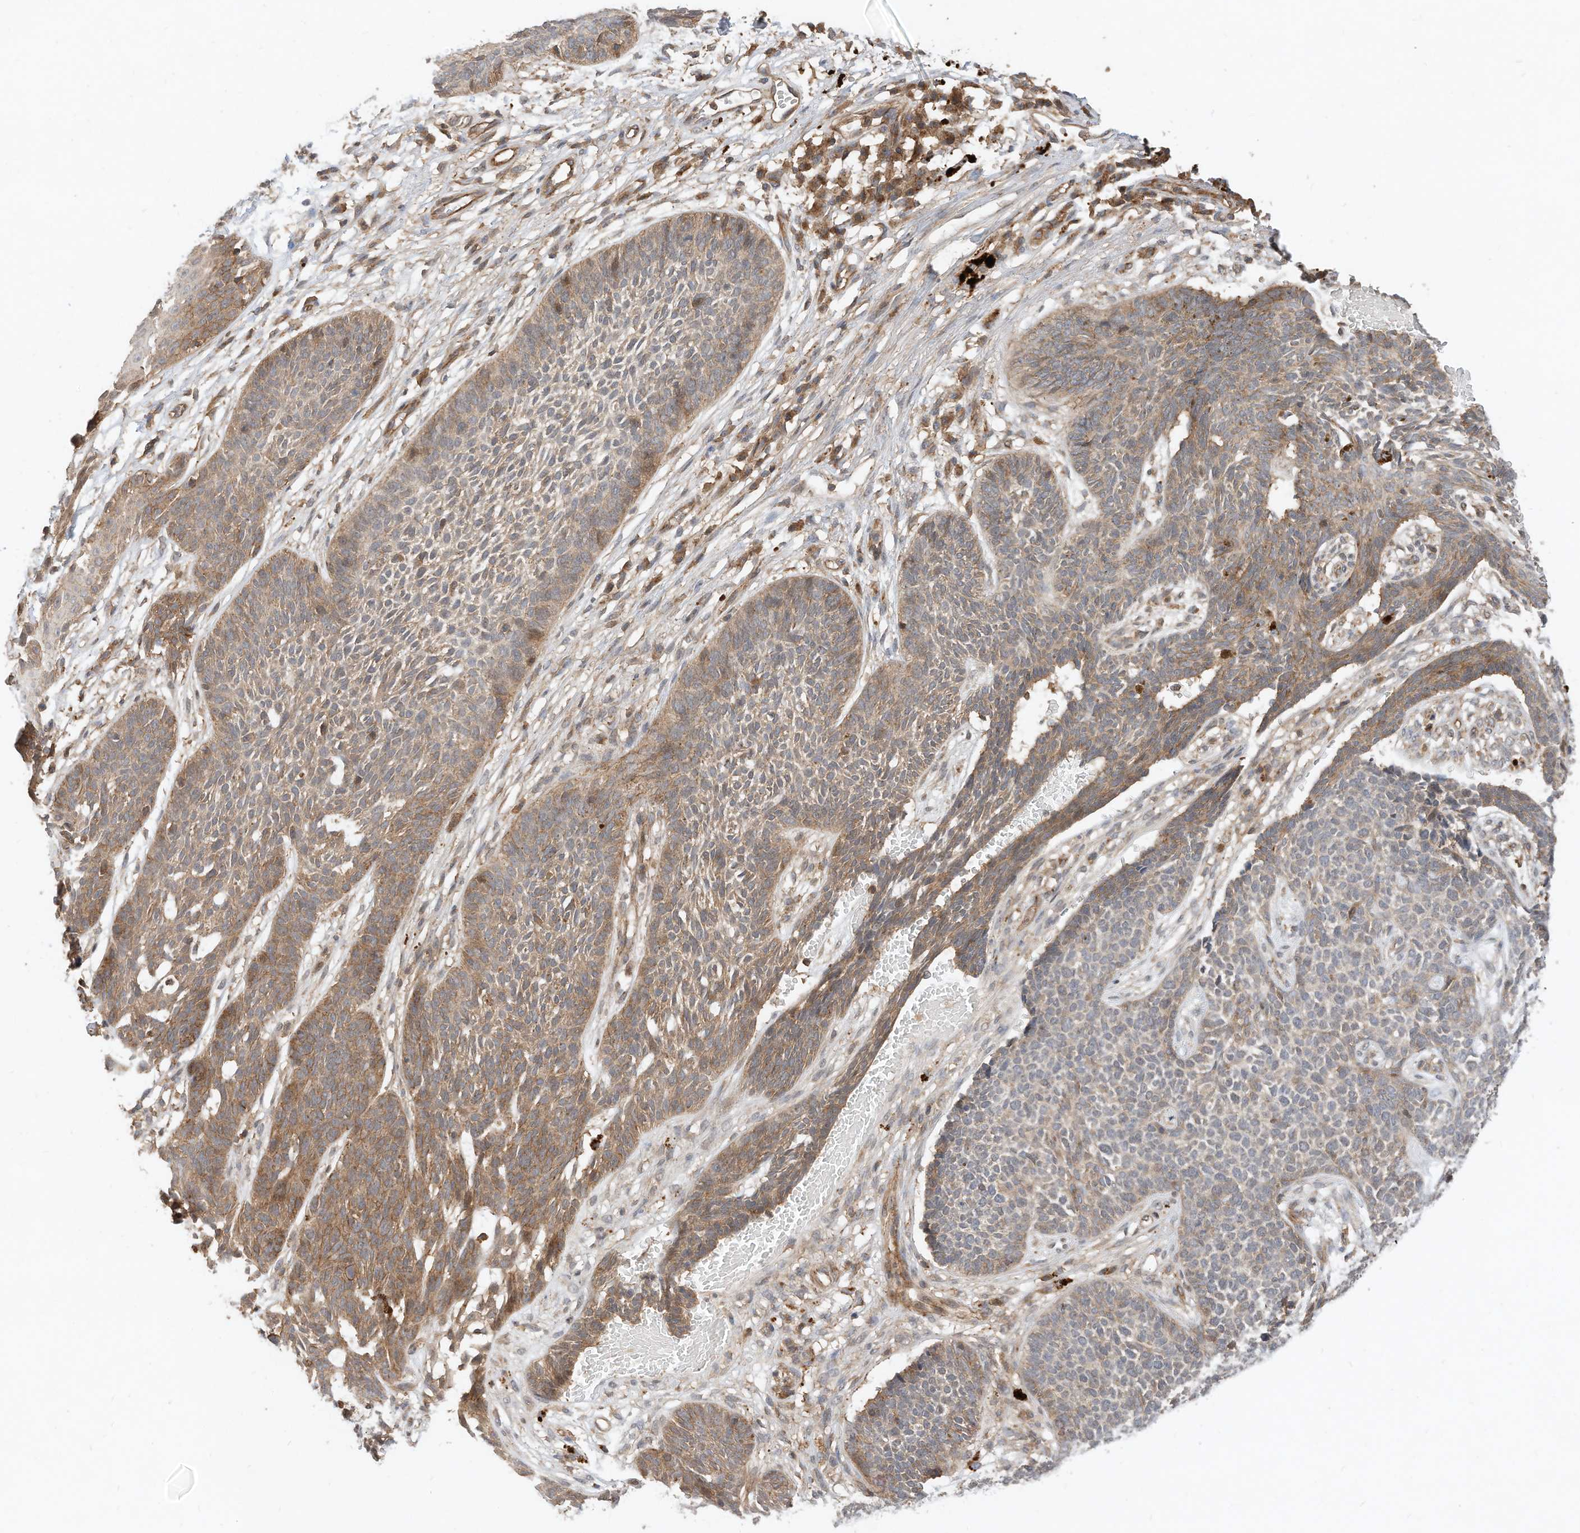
{"staining": {"intensity": "moderate", "quantity": "25%-75%", "location": "cytoplasmic/membranous"}, "tissue": "skin cancer", "cell_type": "Tumor cells", "image_type": "cancer", "snomed": [{"axis": "morphology", "description": "Basal cell carcinoma"}, {"axis": "topography", "description": "Skin"}], "caption": "High-magnification brightfield microscopy of skin cancer (basal cell carcinoma) stained with DAB (3,3'-diaminobenzidine) (brown) and counterstained with hematoxylin (blue). tumor cells exhibit moderate cytoplasmic/membranous expression is appreciated in about25%-75% of cells.", "gene": "CPAMD8", "patient": {"sex": "female", "age": 84}}